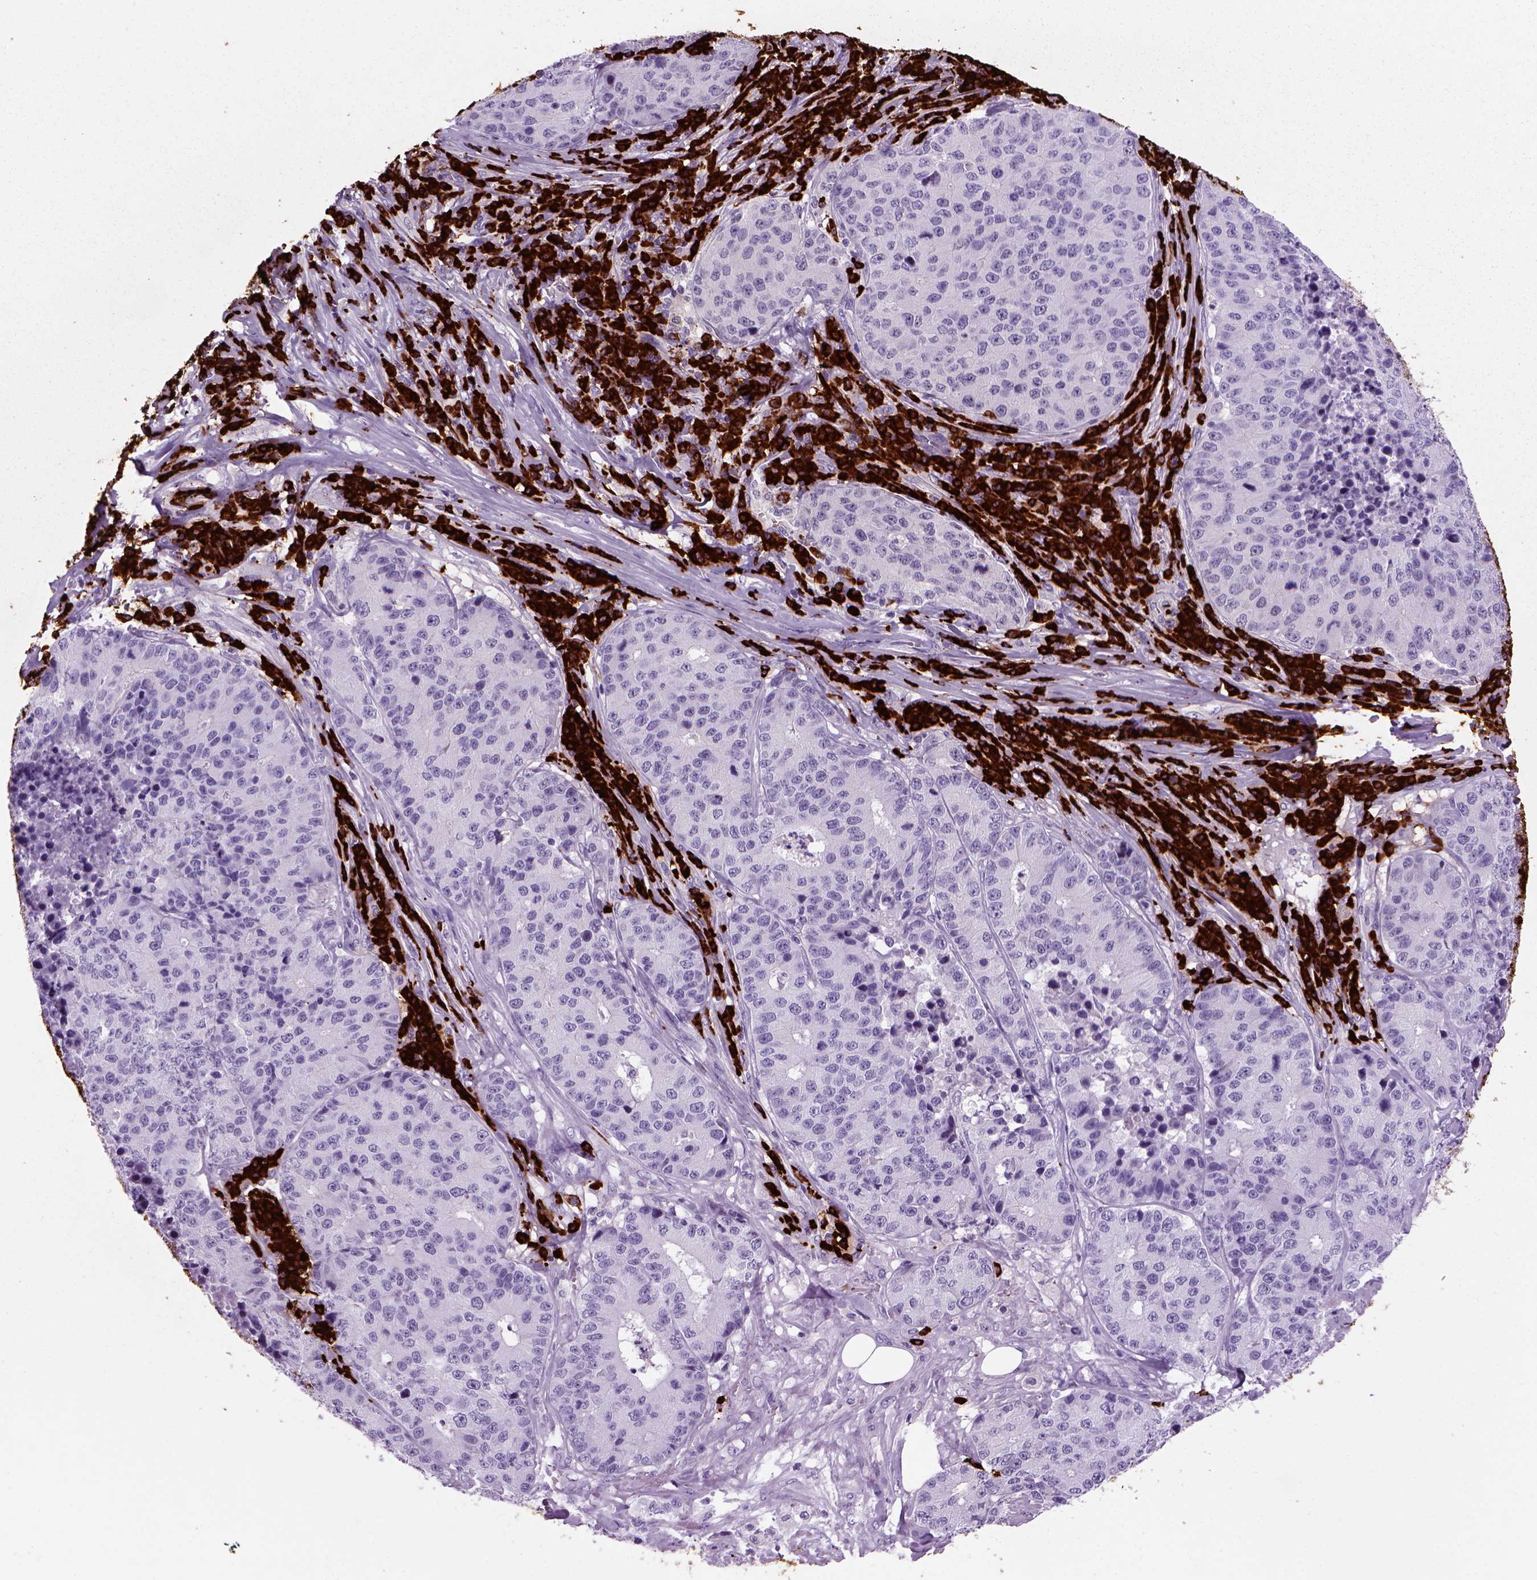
{"staining": {"intensity": "negative", "quantity": "none", "location": "none"}, "tissue": "stomach cancer", "cell_type": "Tumor cells", "image_type": "cancer", "snomed": [{"axis": "morphology", "description": "Adenocarcinoma, NOS"}, {"axis": "topography", "description": "Stomach"}], "caption": "This is an IHC histopathology image of adenocarcinoma (stomach). There is no staining in tumor cells.", "gene": "MZB1", "patient": {"sex": "male", "age": 71}}